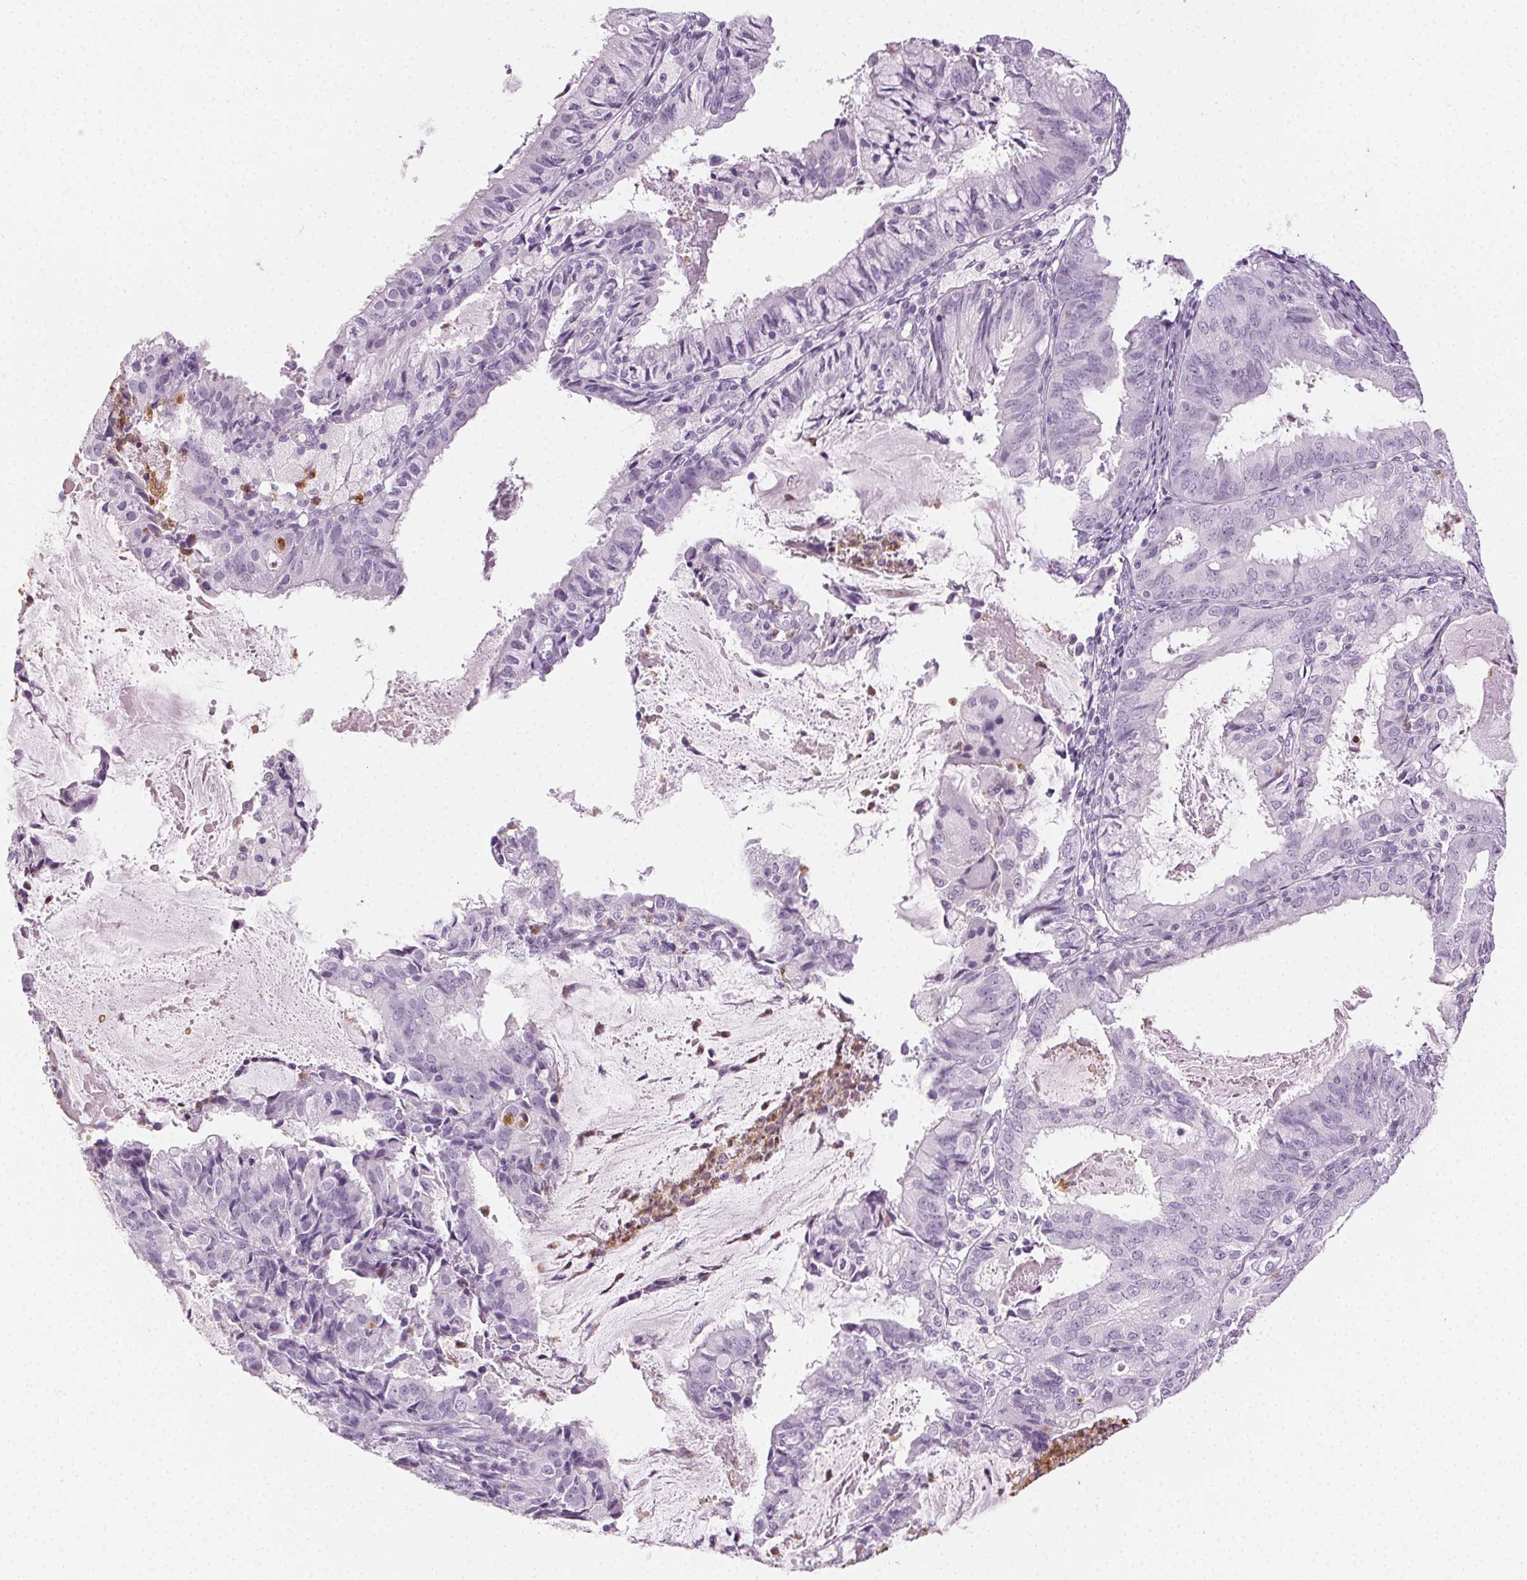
{"staining": {"intensity": "negative", "quantity": "none", "location": "none"}, "tissue": "endometrial cancer", "cell_type": "Tumor cells", "image_type": "cancer", "snomed": [{"axis": "morphology", "description": "Adenocarcinoma, NOS"}, {"axis": "topography", "description": "Endometrium"}], "caption": "Immunohistochemistry (IHC) of human endometrial cancer (adenocarcinoma) shows no expression in tumor cells.", "gene": "MPO", "patient": {"sex": "female", "age": 57}}